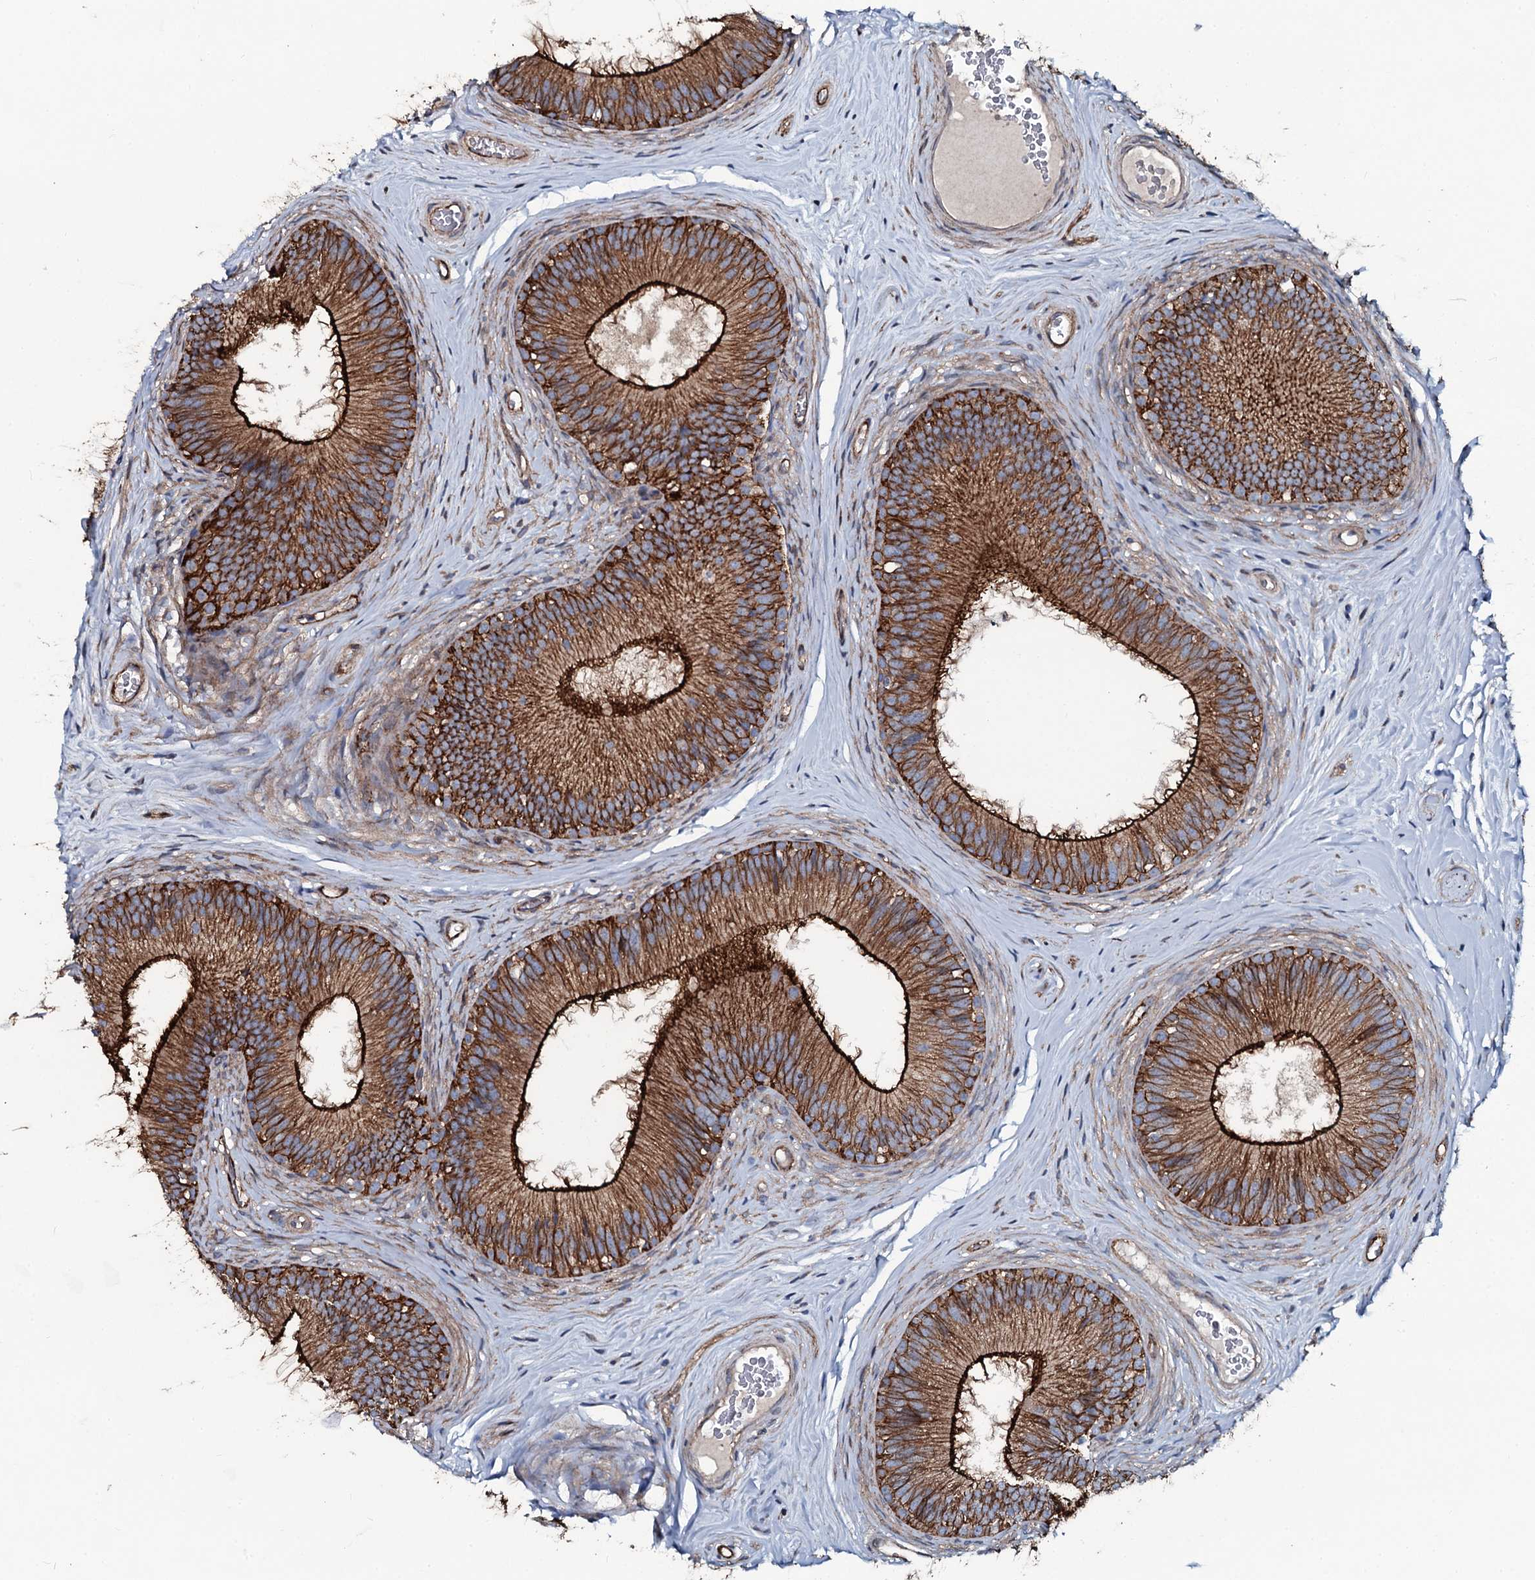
{"staining": {"intensity": "strong", "quantity": "25%-75%", "location": "cytoplasmic/membranous"}, "tissue": "epididymis", "cell_type": "Glandular cells", "image_type": "normal", "snomed": [{"axis": "morphology", "description": "Normal tissue, NOS"}, {"axis": "topography", "description": "Epididymis"}], "caption": "A high amount of strong cytoplasmic/membranous expression is seen in about 25%-75% of glandular cells in unremarkable epididymis.", "gene": "USPL1", "patient": {"sex": "male", "age": 33}}